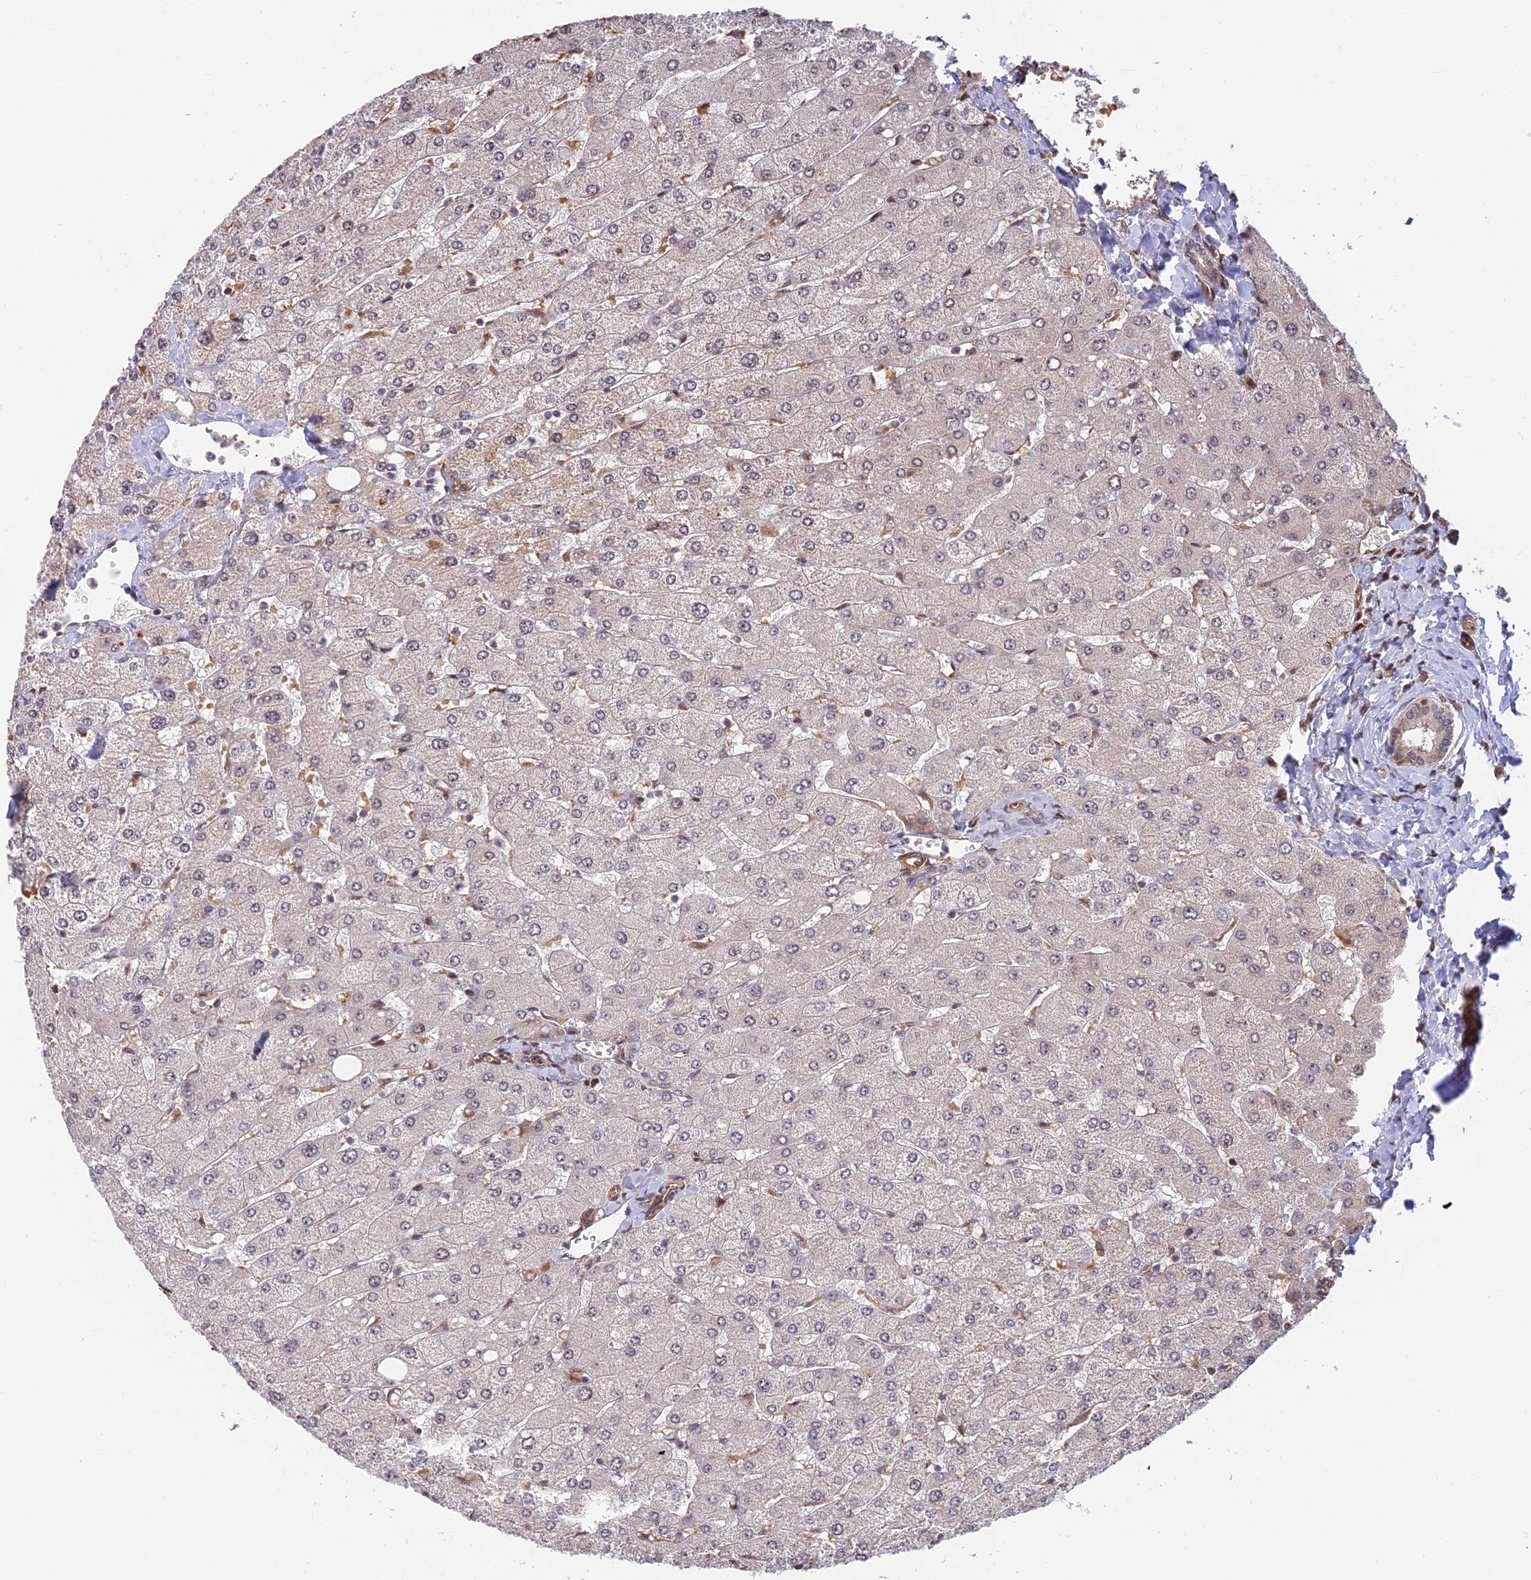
{"staining": {"intensity": "weak", "quantity": "<25%", "location": "cytoplasmic/membranous"}, "tissue": "liver", "cell_type": "Cholangiocytes", "image_type": "normal", "snomed": [{"axis": "morphology", "description": "Normal tissue, NOS"}, {"axis": "topography", "description": "Liver"}], "caption": "The image displays no staining of cholangiocytes in normal liver.", "gene": "UFSP2", "patient": {"sex": "male", "age": 55}}